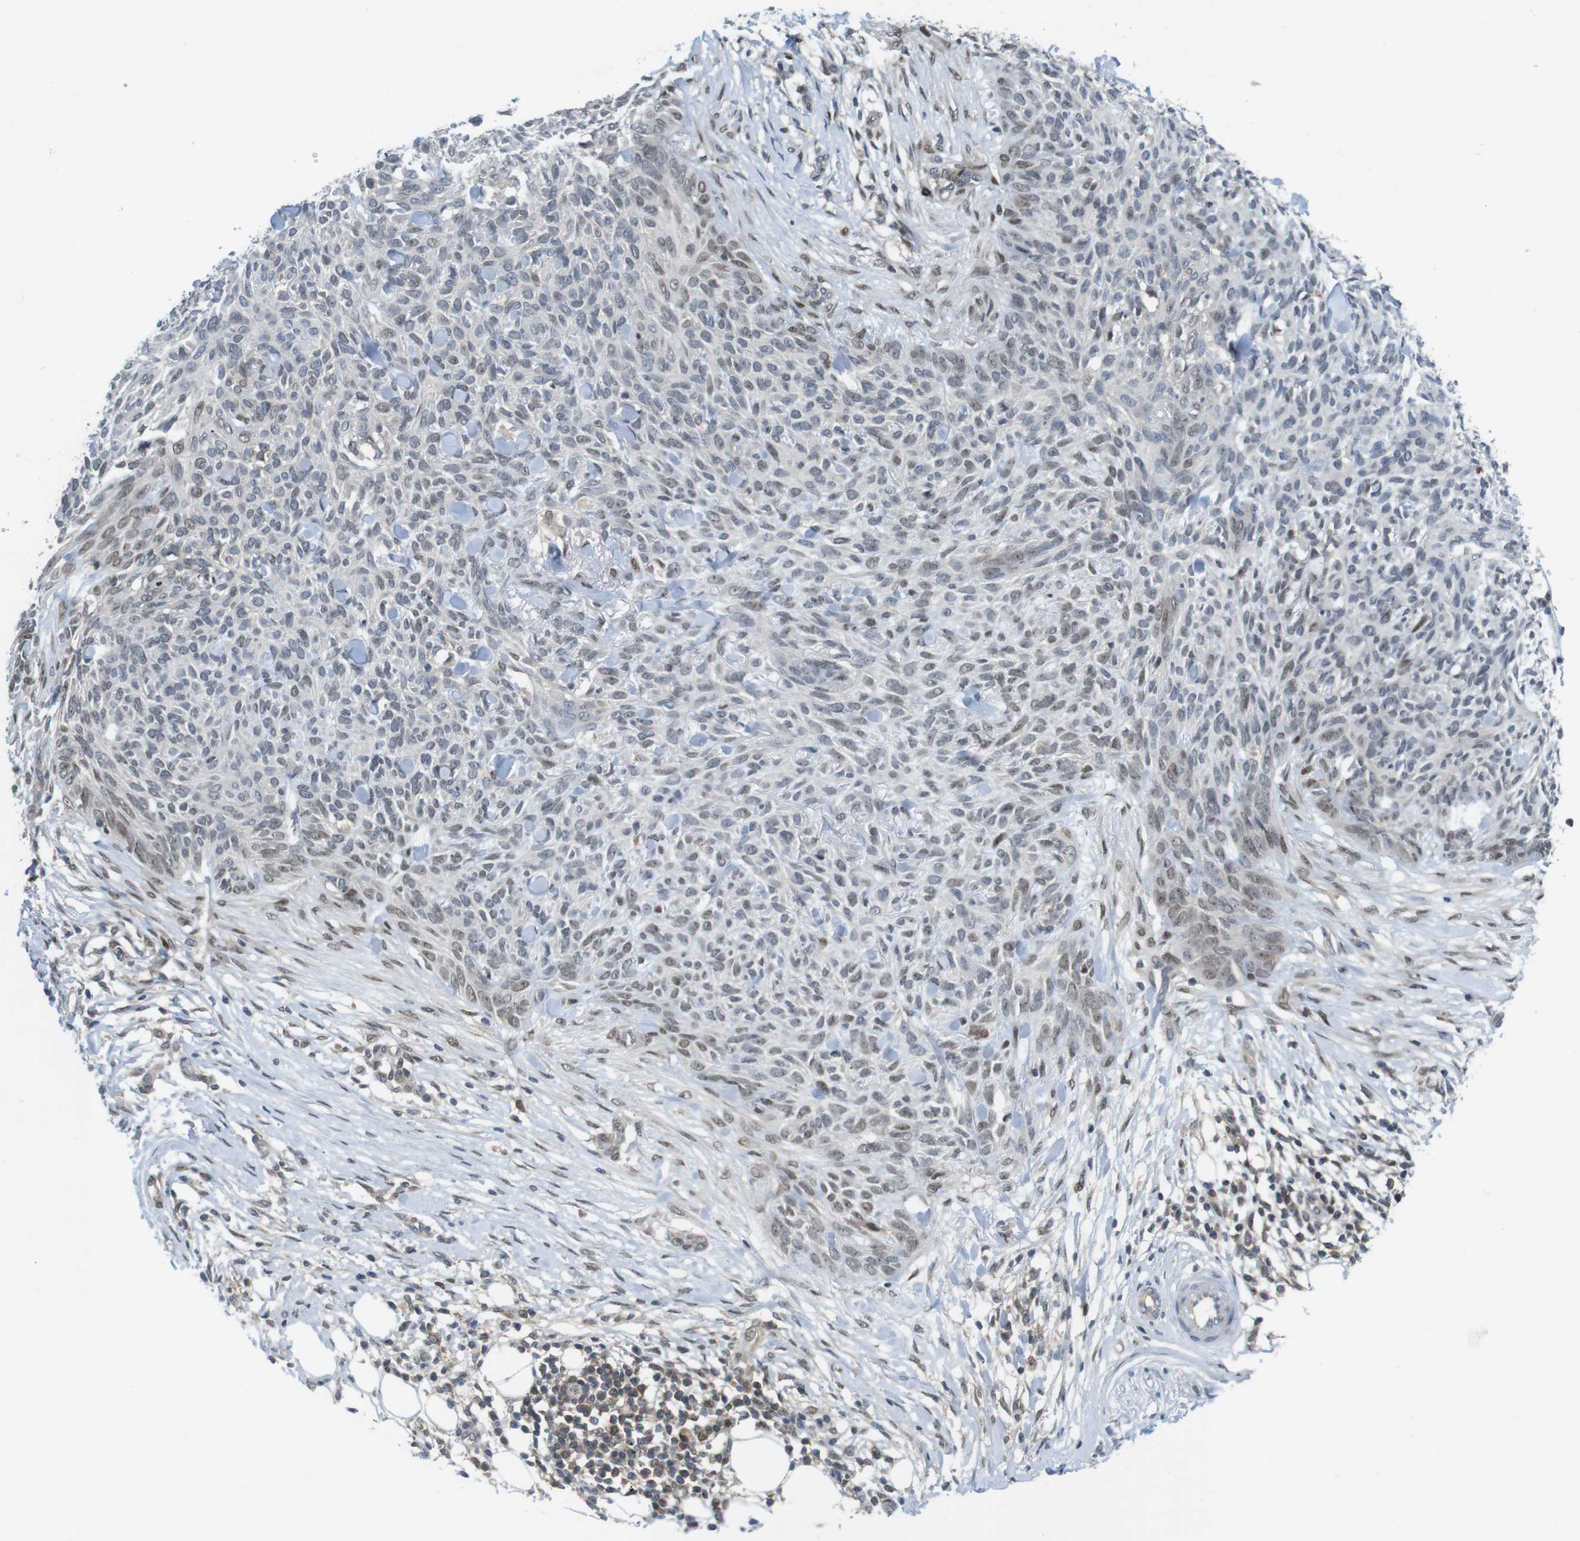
{"staining": {"intensity": "weak", "quantity": "<25%", "location": "nuclear"}, "tissue": "skin cancer", "cell_type": "Tumor cells", "image_type": "cancer", "snomed": [{"axis": "morphology", "description": "Basal cell carcinoma"}, {"axis": "topography", "description": "Skin"}], "caption": "There is no significant expression in tumor cells of skin cancer (basal cell carcinoma).", "gene": "RCC1", "patient": {"sex": "female", "age": 84}}